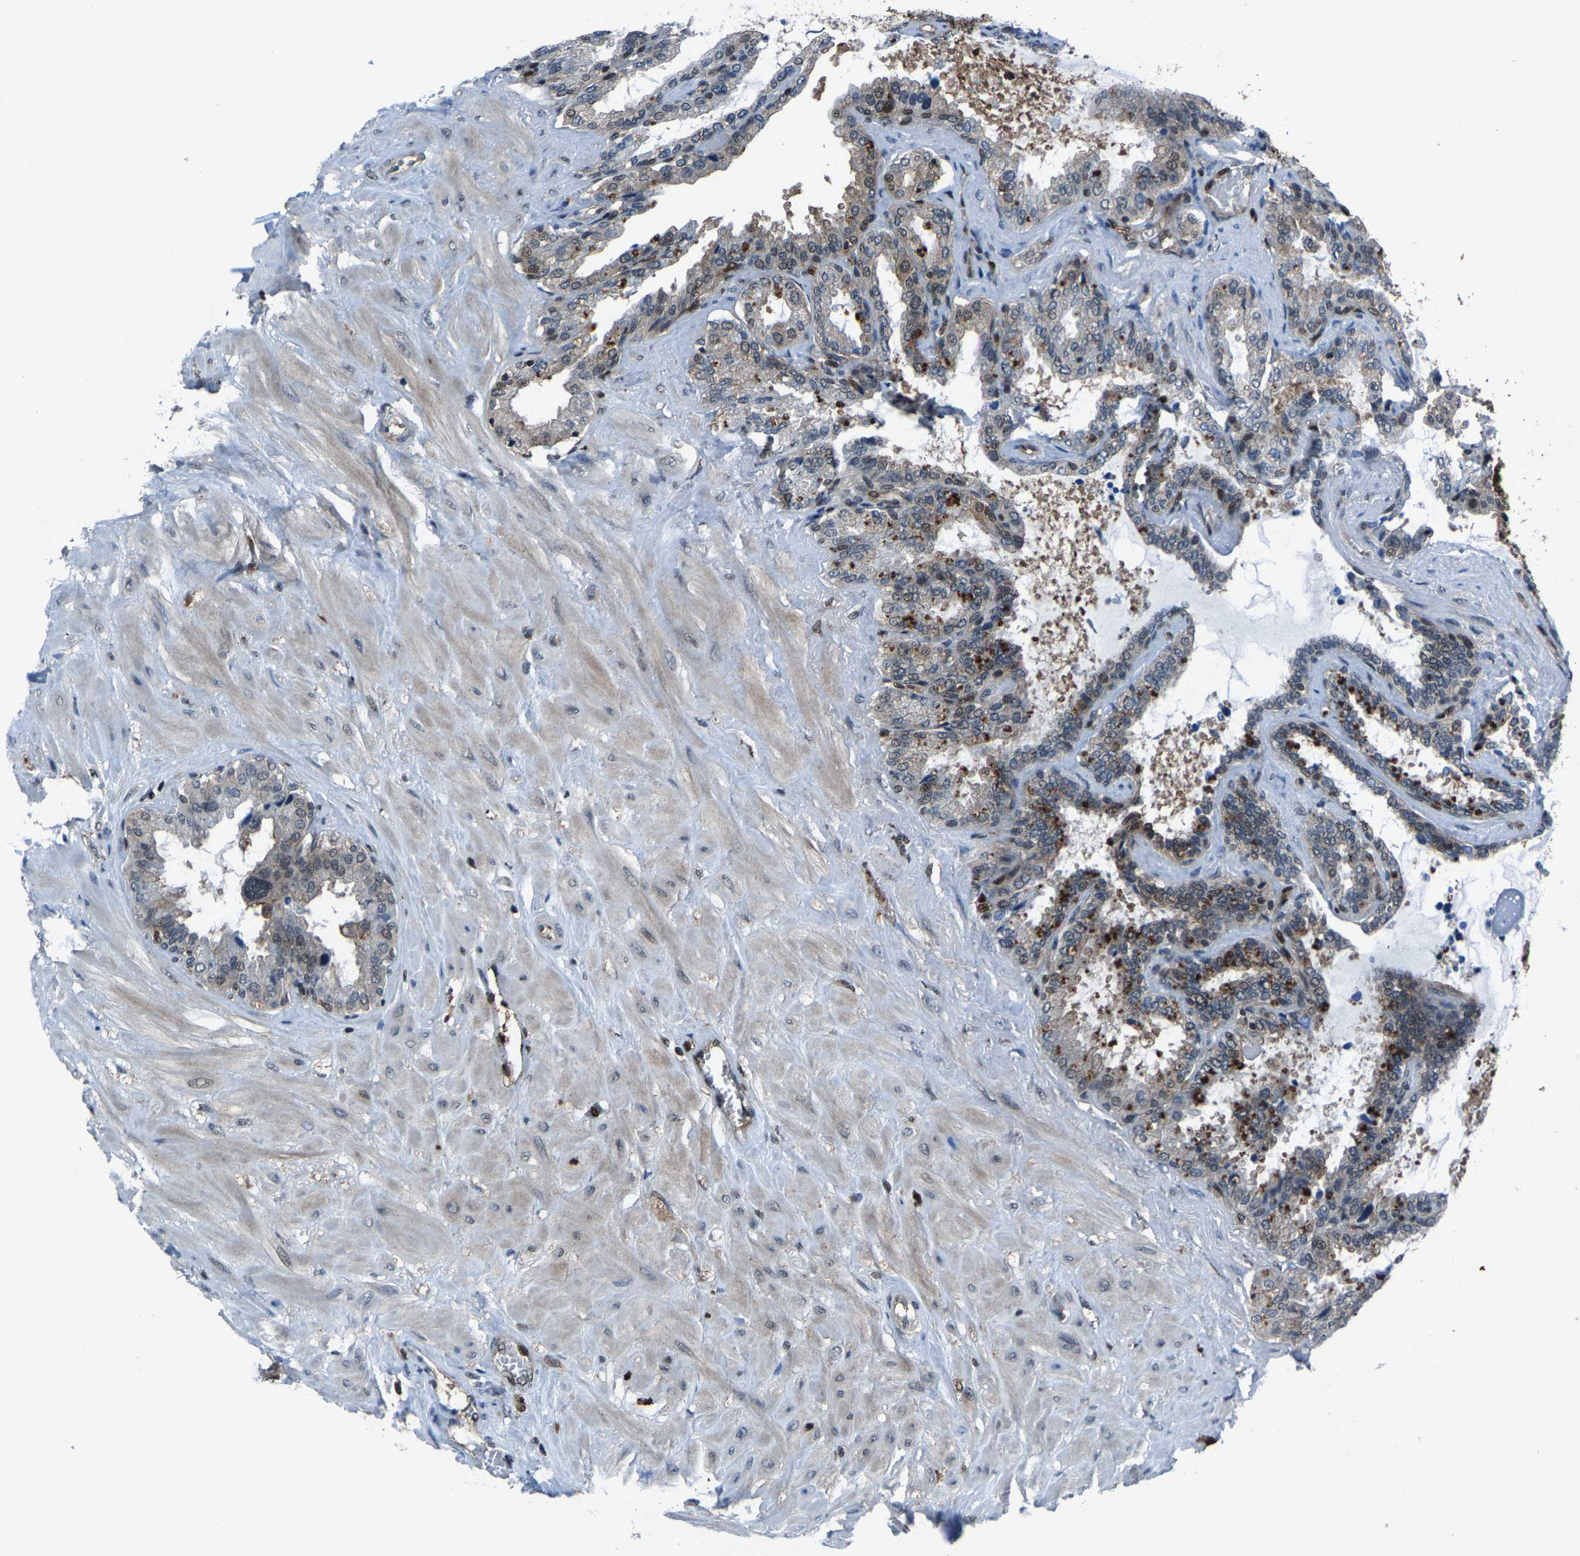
{"staining": {"intensity": "strong", "quantity": "<25%", "location": "cytoplasmic/membranous,nuclear"}, "tissue": "seminal vesicle", "cell_type": "Glandular cells", "image_type": "normal", "snomed": [{"axis": "morphology", "description": "Normal tissue, NOS"}, {"axis": "topography", "description": "Seminal veicle"}], "caption": "IHC of benign seminal vesicle demonstrates medium levels of strong cytoplasmic/membranous,nuclear staining in about <25% of glandular cells.", "gene": "ATXN3", "patient": {"sex": "male", "age": 46}}